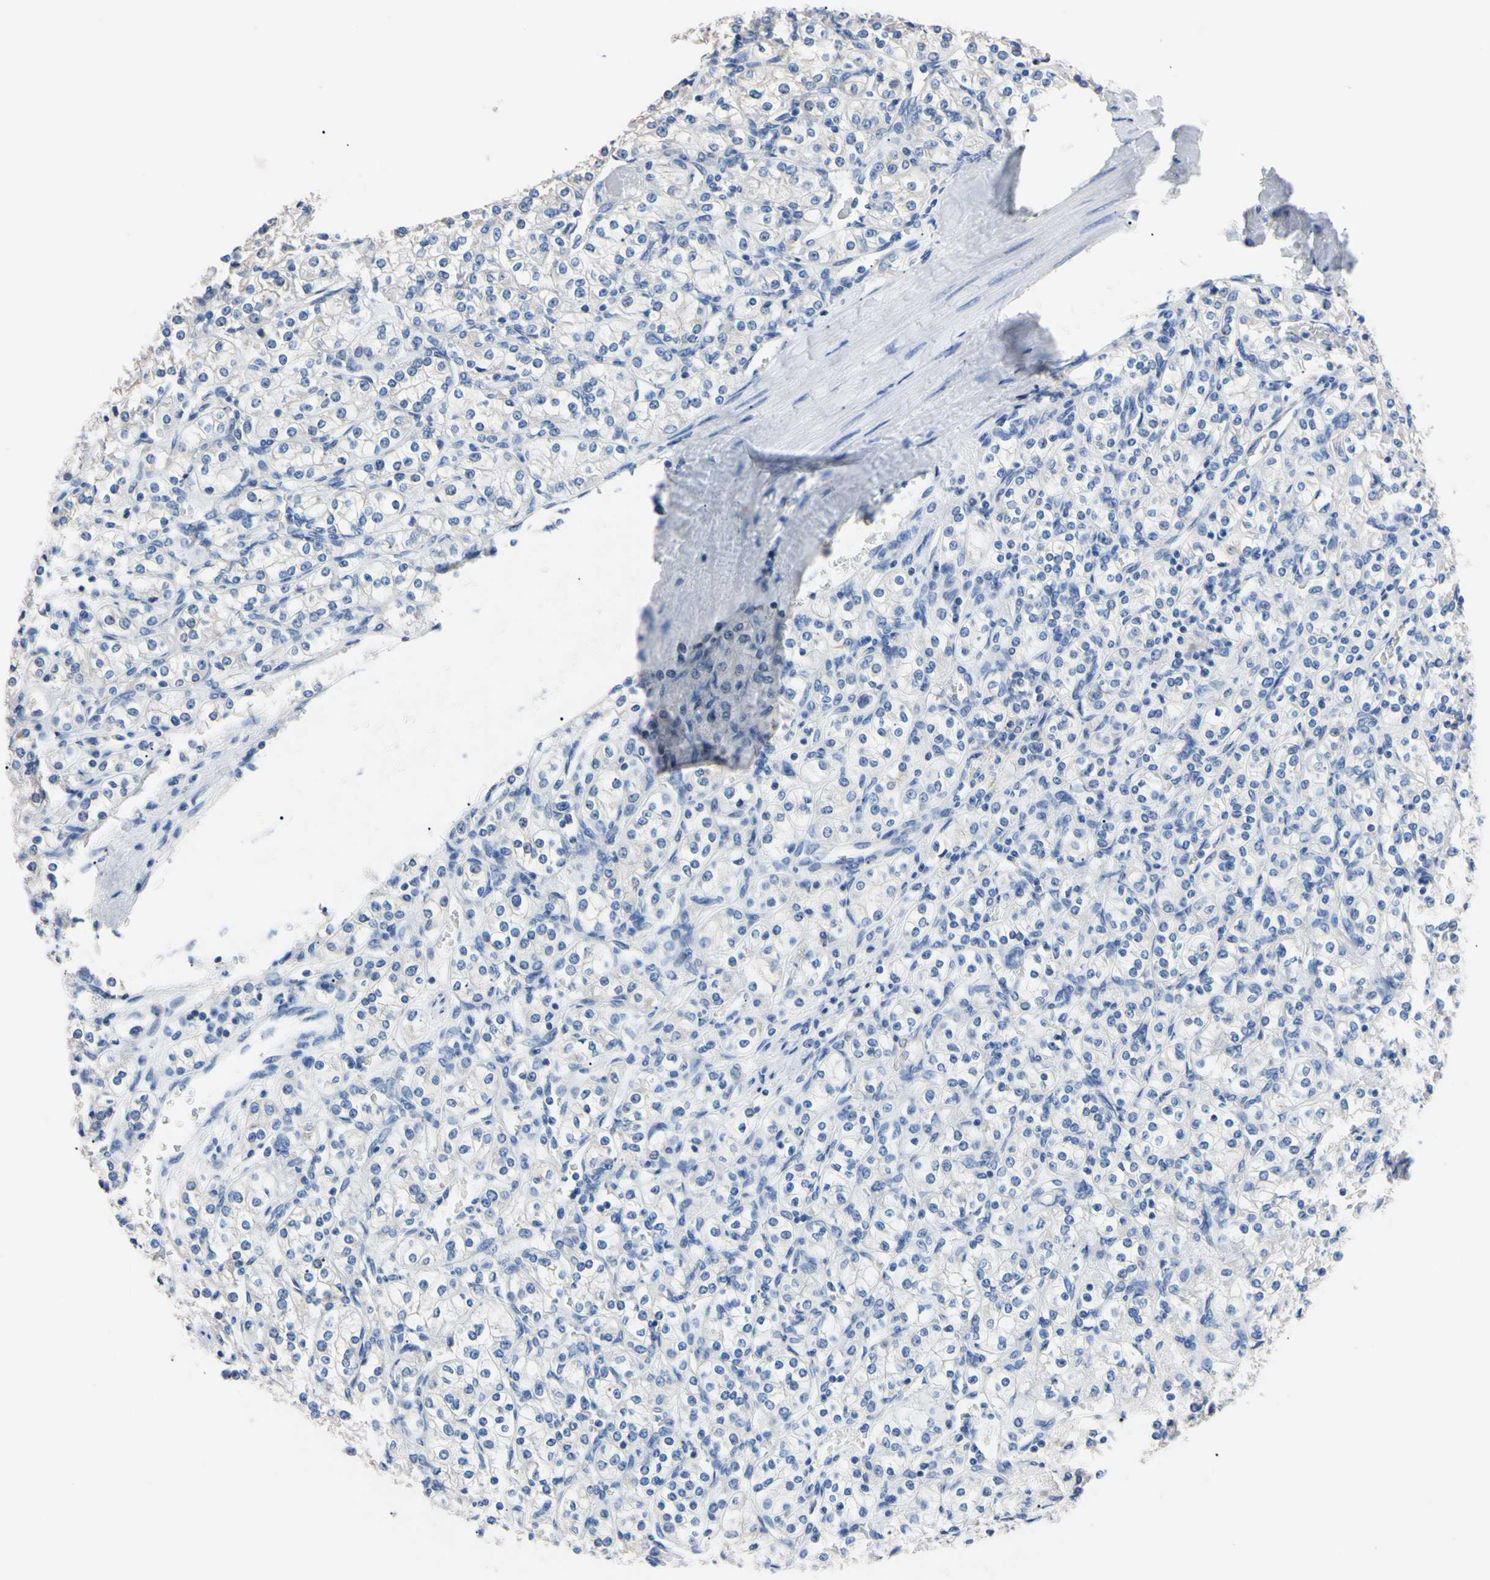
{"staining": {"intensity": "negative", "quantity": "none", "location": "none"}, "tissue": "renal cancer", "cell_type": "Tumor cells", "image_type": "cancer", "snomed": [{"axis": "morphology", "description": "Adenocarcinoma, NOS"}, {"axis": "topography", "description": "Kidney"}], "caption": "High magnification brightfield microscopy of adenocarcinoma (renal) stained with DAB (brown) and counterstained with hematoxylin (blue): tumor cells show no significant expression.", "gene": "PNKD", "patient": {"sex": "male", "age": 77}}